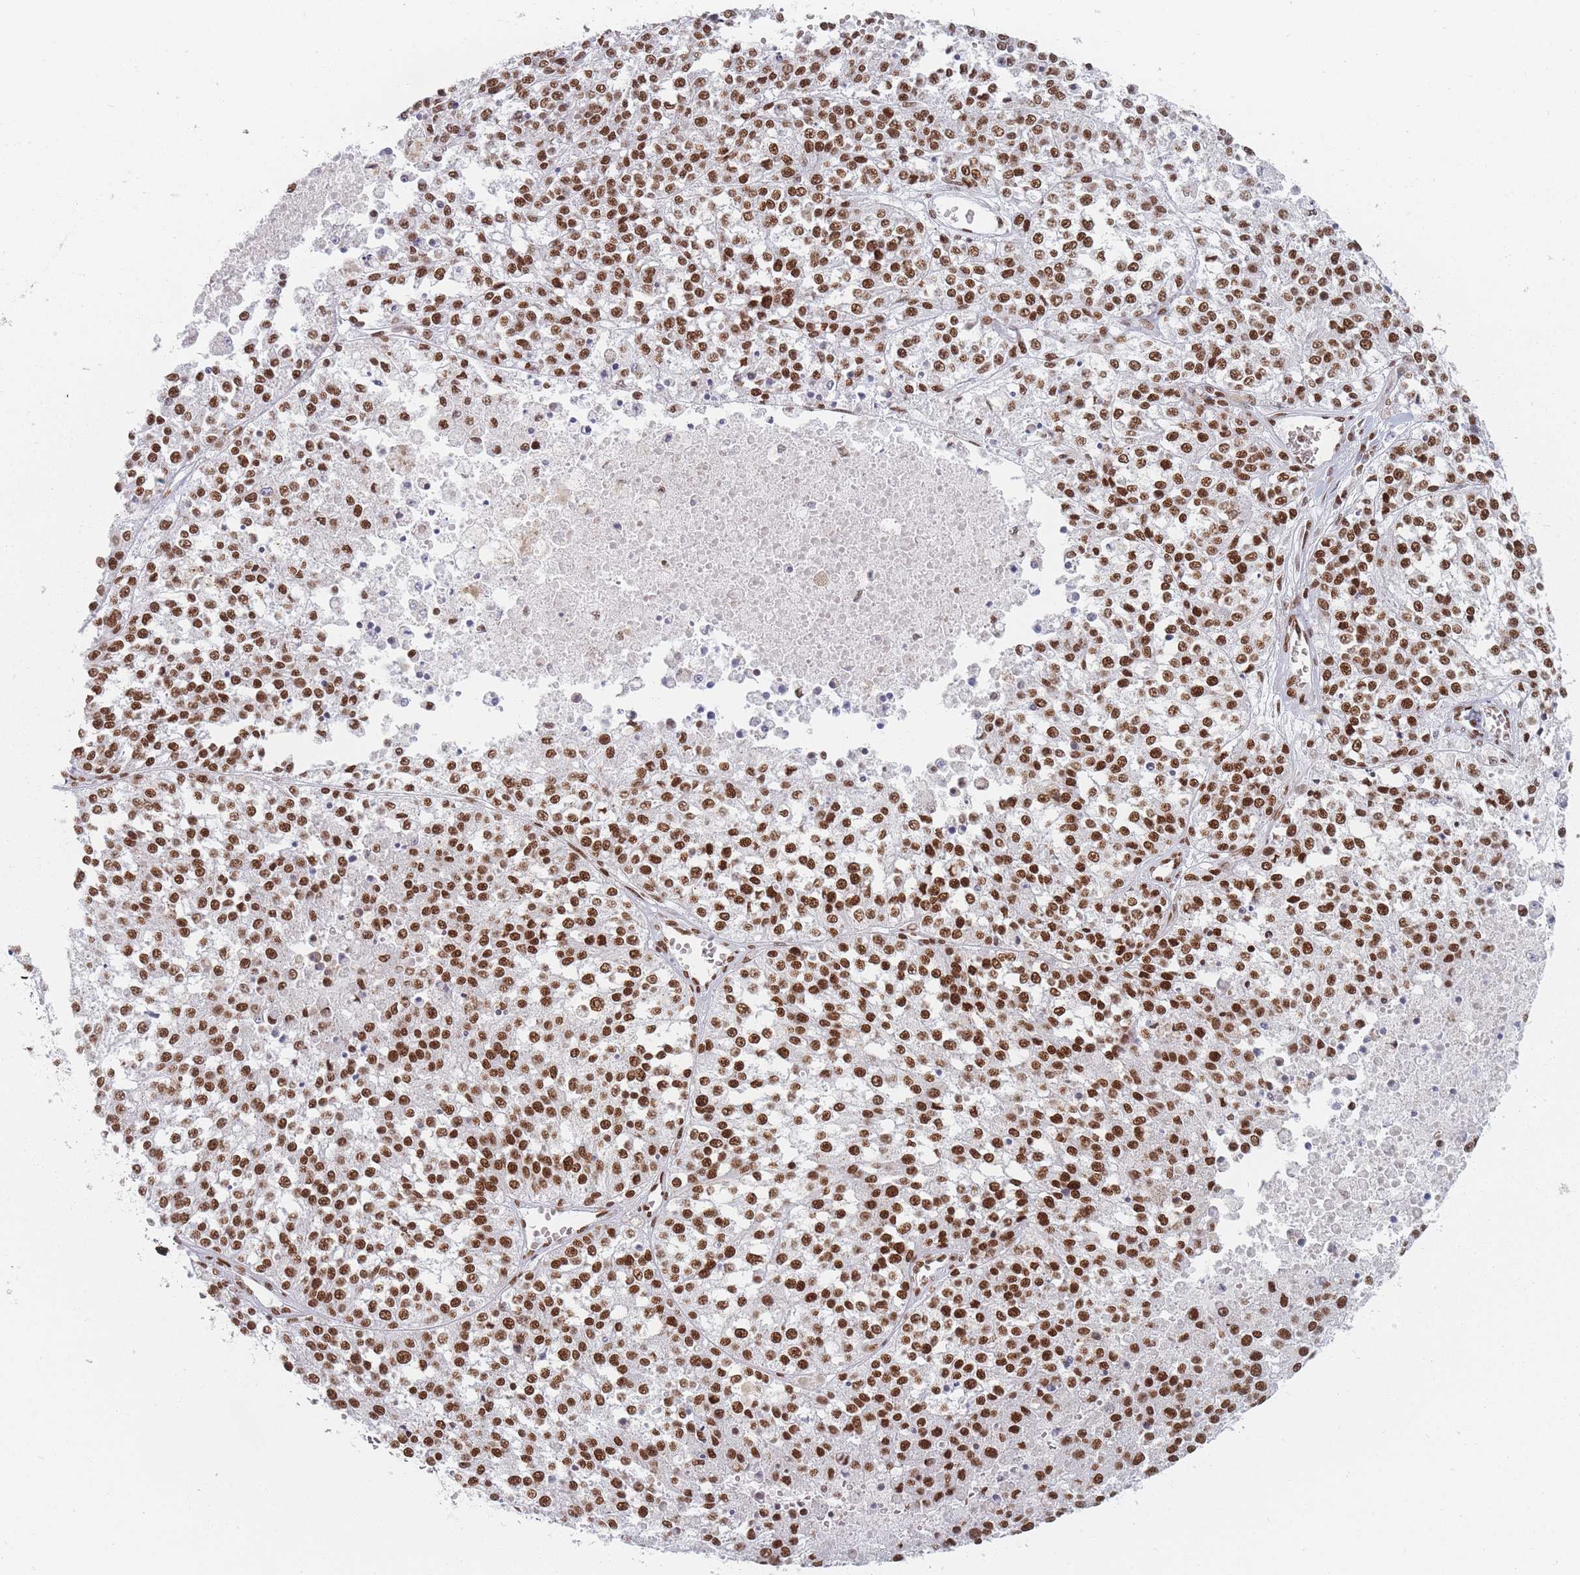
{"staining": {"intensity": "moderate", "quantity": ">75%", "location": "nuclear"}, "tissue": "melanoma", "cell_type": "Tumor cells", "image_type": "cancer", "snomed": [{"axis": "morphology", "description": "Malignant melanoma, NOS"}, {"axis": "topography", "description": "Skin"}], "caption": "Protein expression by immunohistochemistry (IHC) exhibits moderate nuclear staining in approximately >75% of tumor cells in melanoma. (brown staining indicates protein expression, while blue staining denotes nuclei).", "gene": "SAFB2", "patient": {"sex": "female", "age": 64}}